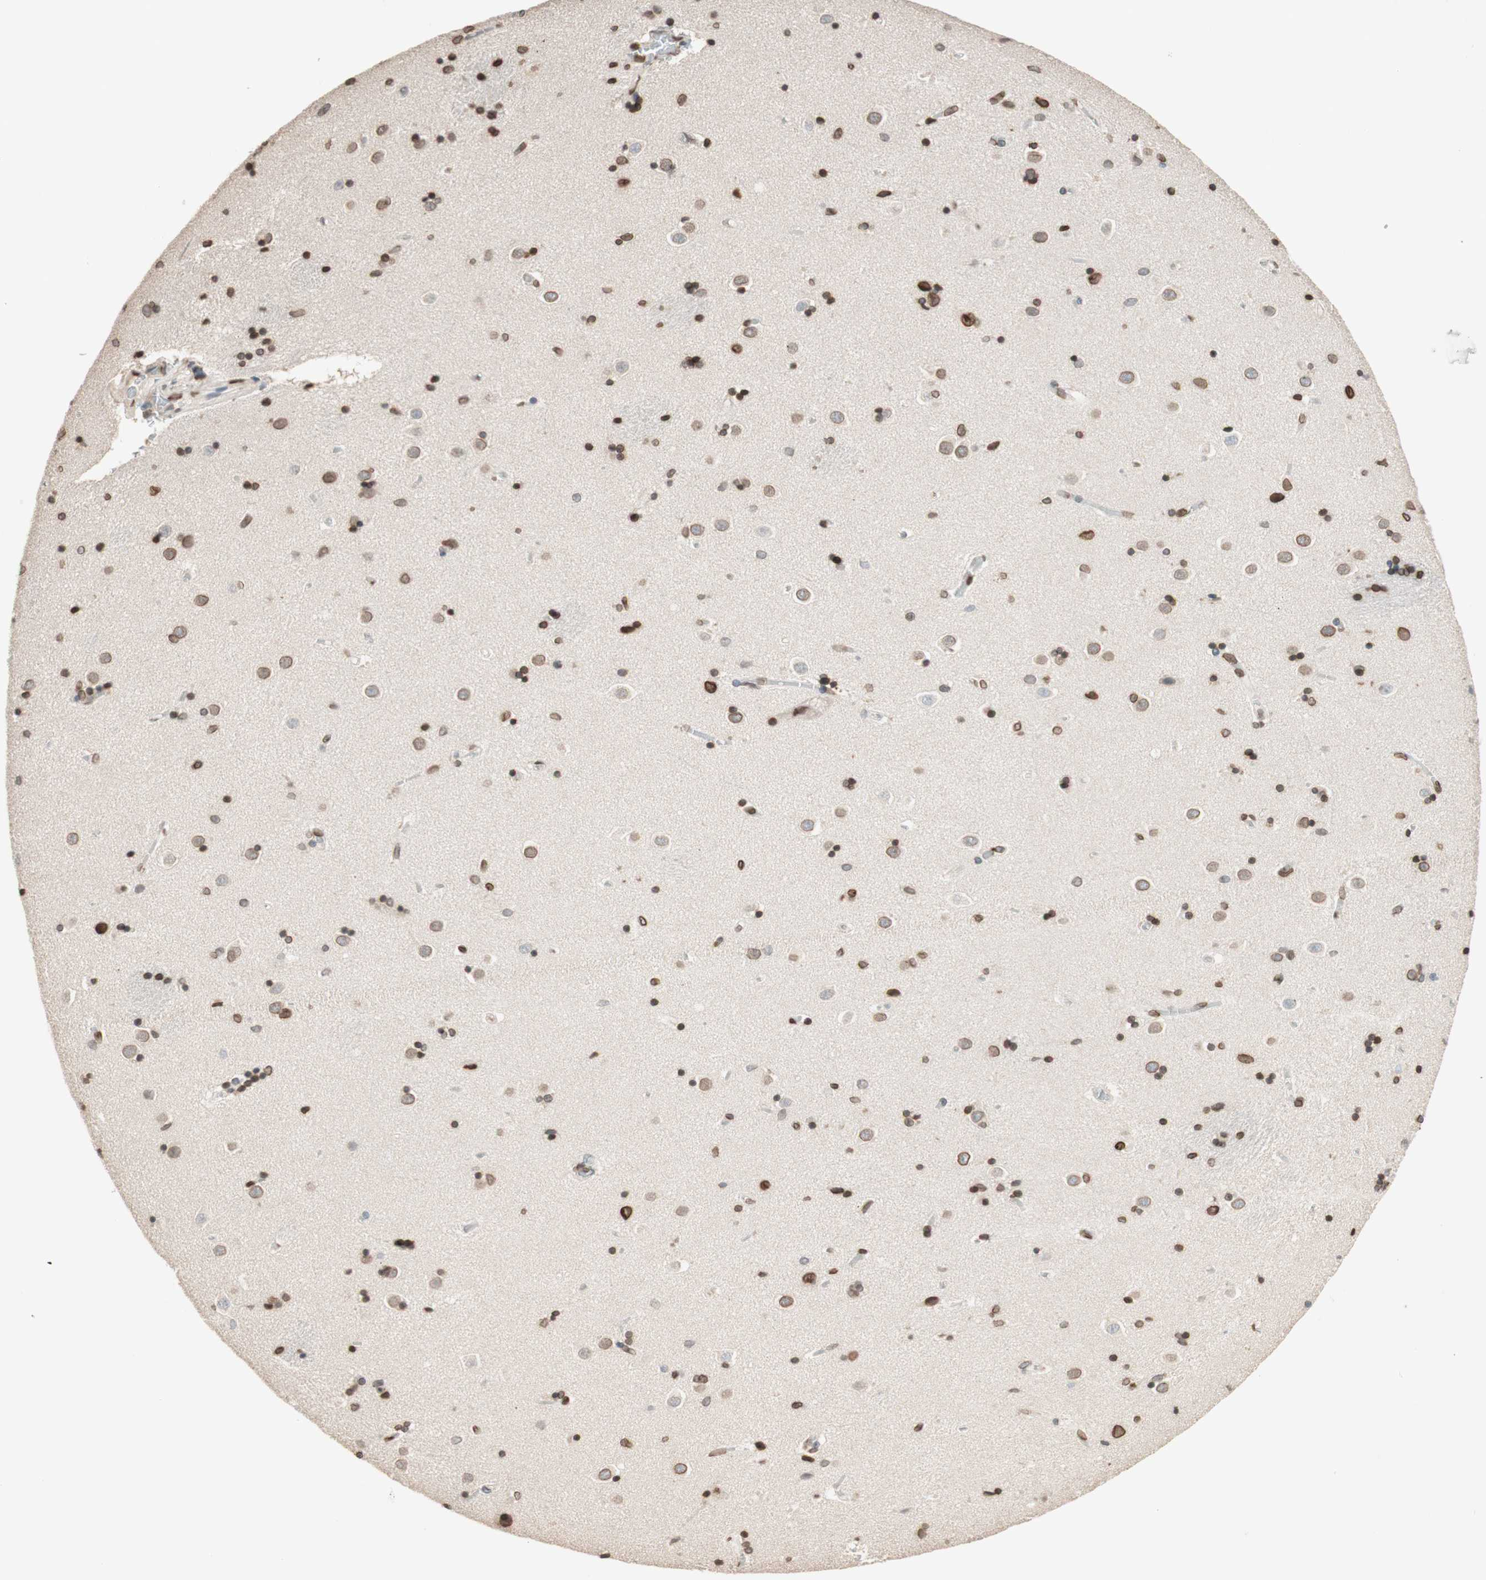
{"staining": {"intensity": "moderate", "quantity": ">75%", "location": "cytoplasmic/membranous,nuclear"}, "tissue": "caudate", "cell_type": "Glial cells", "image_type": "normal", "snomed": [{"axis": "morphology", "description": "Normal tissue, NOS"}, {"axis": "topography", "description": "Lateral ventricle wall"}], "caption": "Glial cells display medium levels of moderate cytoplasmic/membranous,nuclear positivity in about >75% of cells in normal human caudate.", "gene": "TMPO", "patient": {"sex": "female", "age": 54}}